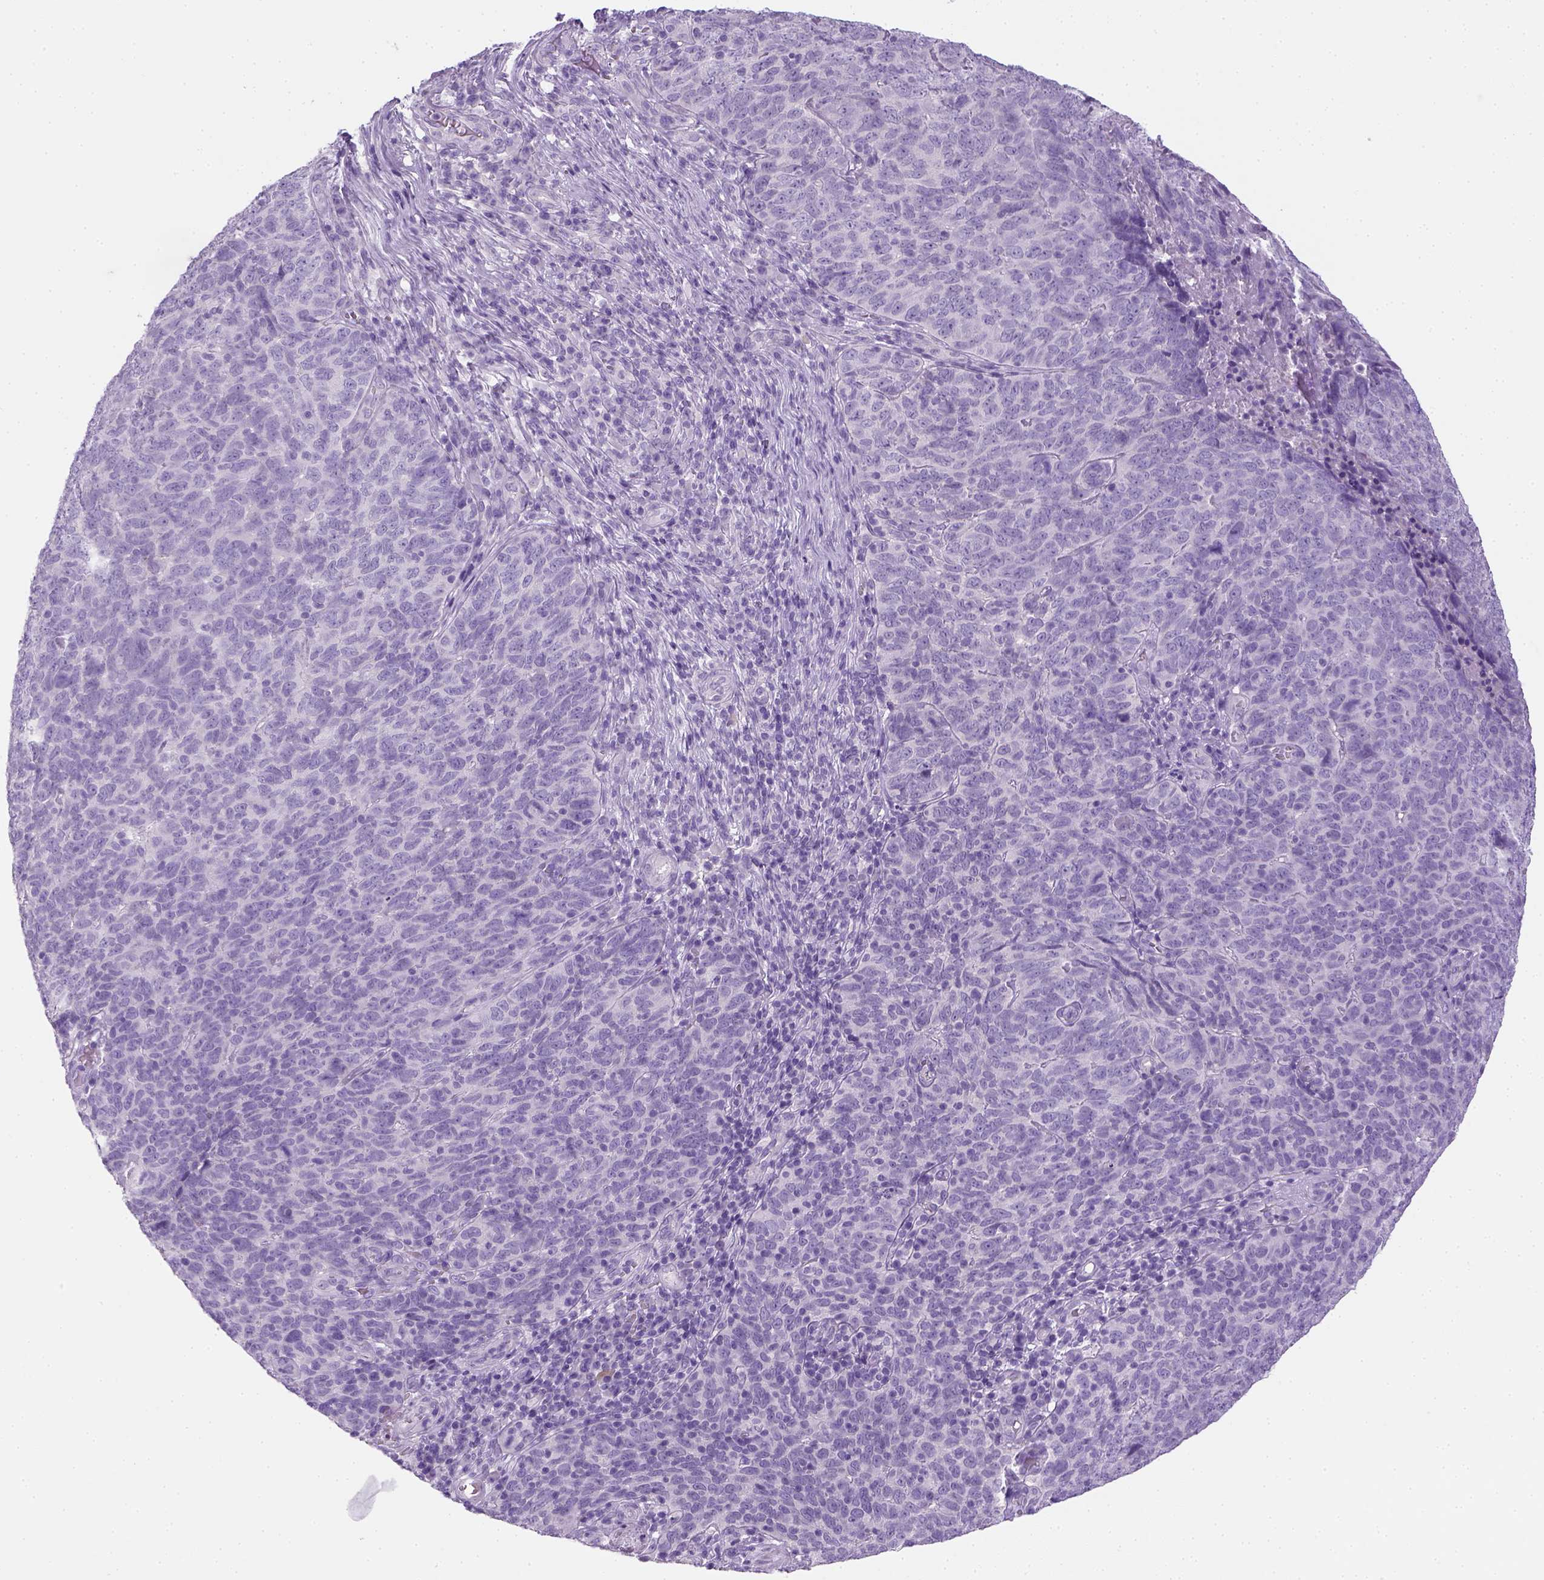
{"staining": {"intensity": "negative", "quantity": "none", "location": "none"}, "tissue": "skin cancer", "cell_type": "Tumor cells", "image_type": "cancer", "snomed": [{"axis": "morphology", "description": "Squamous cell carcinoma, NOS"}, {"axis": "topography", "description": "Skin"}, {"axis": "topography", "description": "Anal"}], "caption": "A histopathology image of skin cancer stained for a protein displays no brown staining in tumor cells. (Brightfield microscopy of DAB immunohistochemistry (IHC) at high magnification).", "gene": "KRT71", "patient": {"sex": "female", "age": 51}}